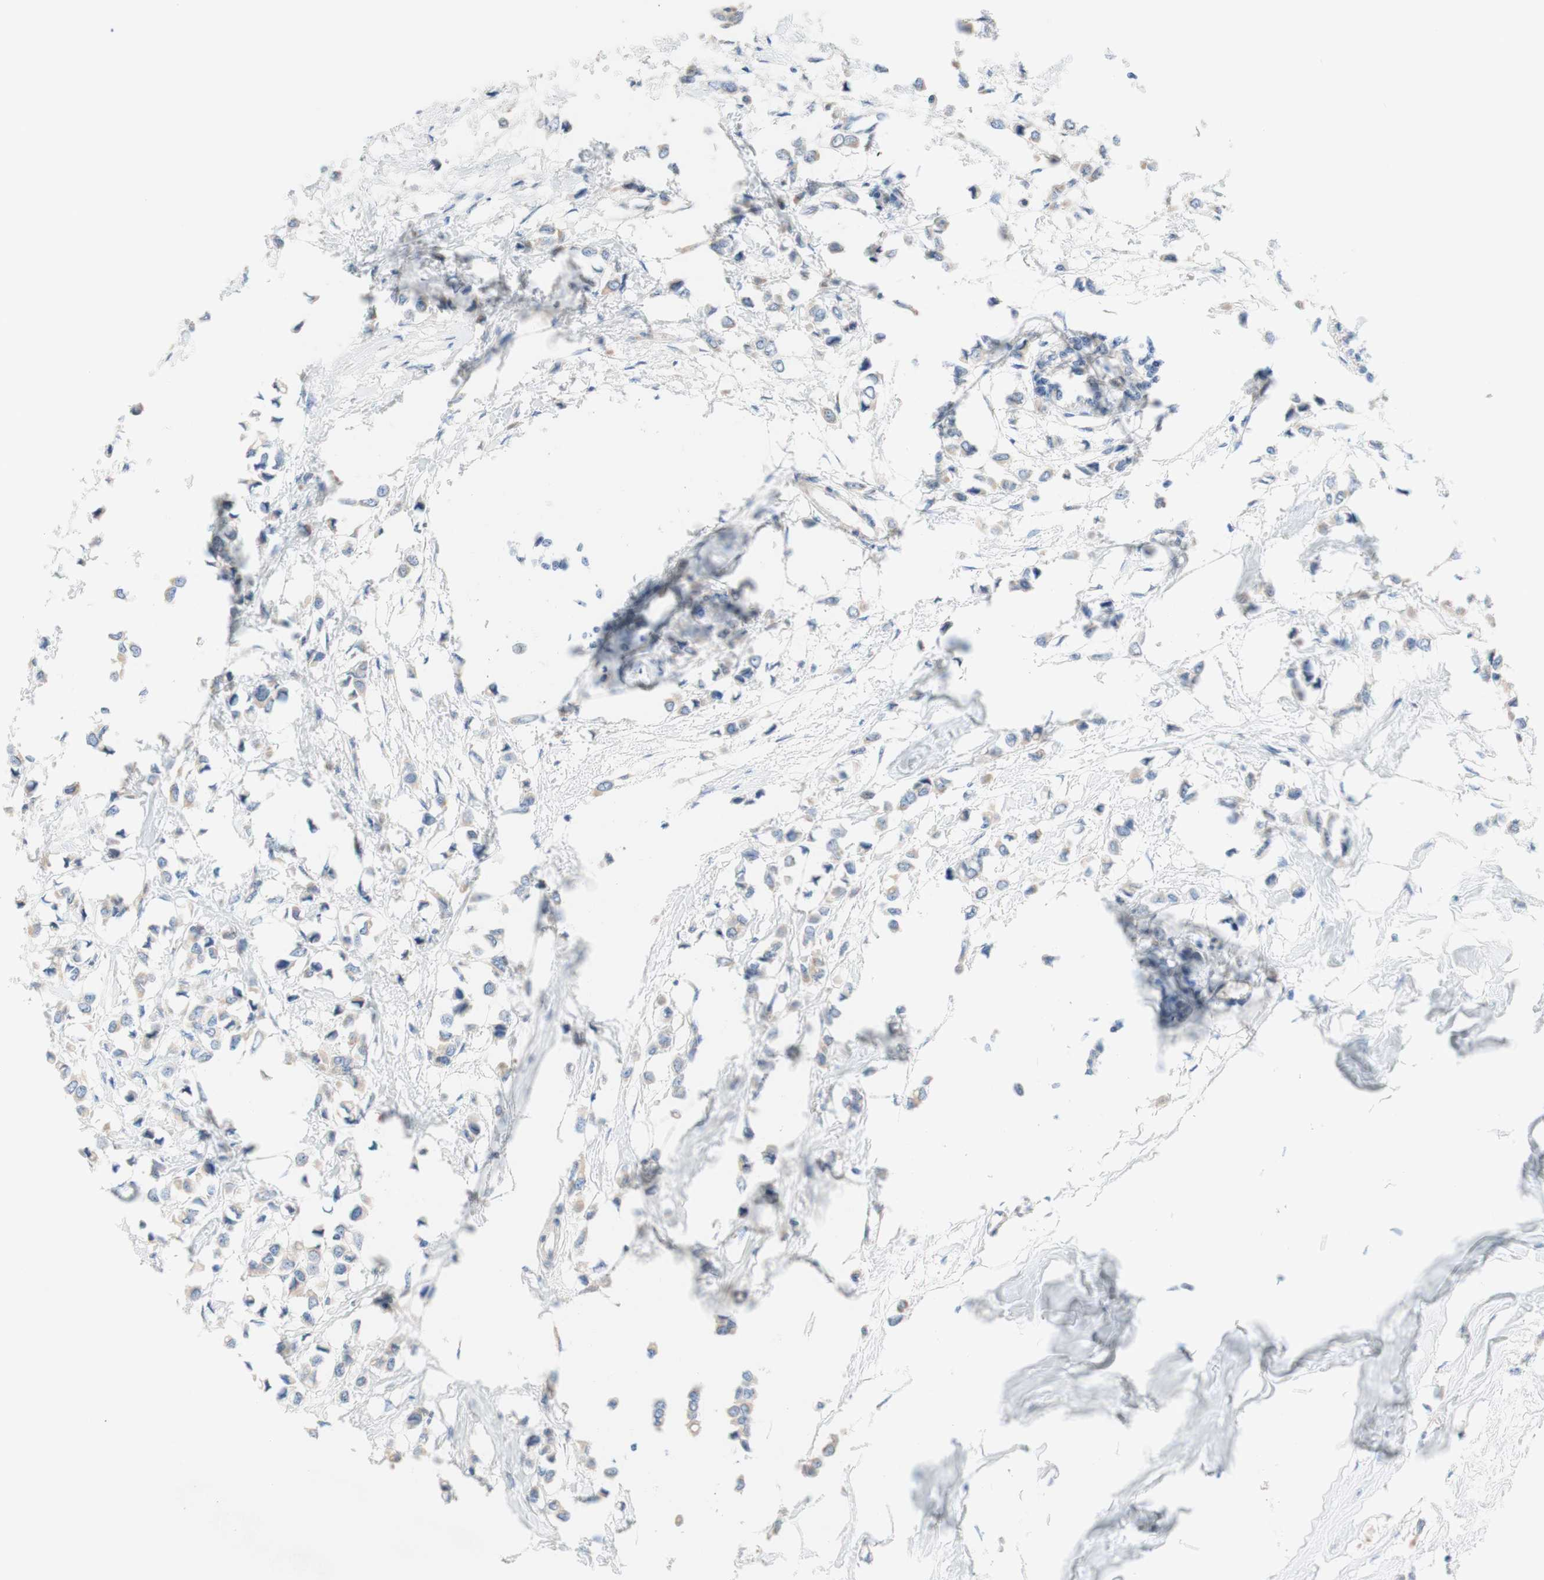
{"staining": {"intensity": "weak", "quantity": ">75%", "location": "cytoplasmic/membranous"}, "tissue": "breast cancer", "cell_type": "Tumor cells", "image_type": "cancer", "snomed": [{"axis": "morphology", "description": "Lobular carcinoma"}, {"axis": "topography", "description": "Breast"}], "caption": "Breast lobular carcinoma tissue shows weak cytoplasmic/membranous expression in approximately >75% of tumor cells", "gene": "F3", "patient": {"sex": "female", "age": 51}}